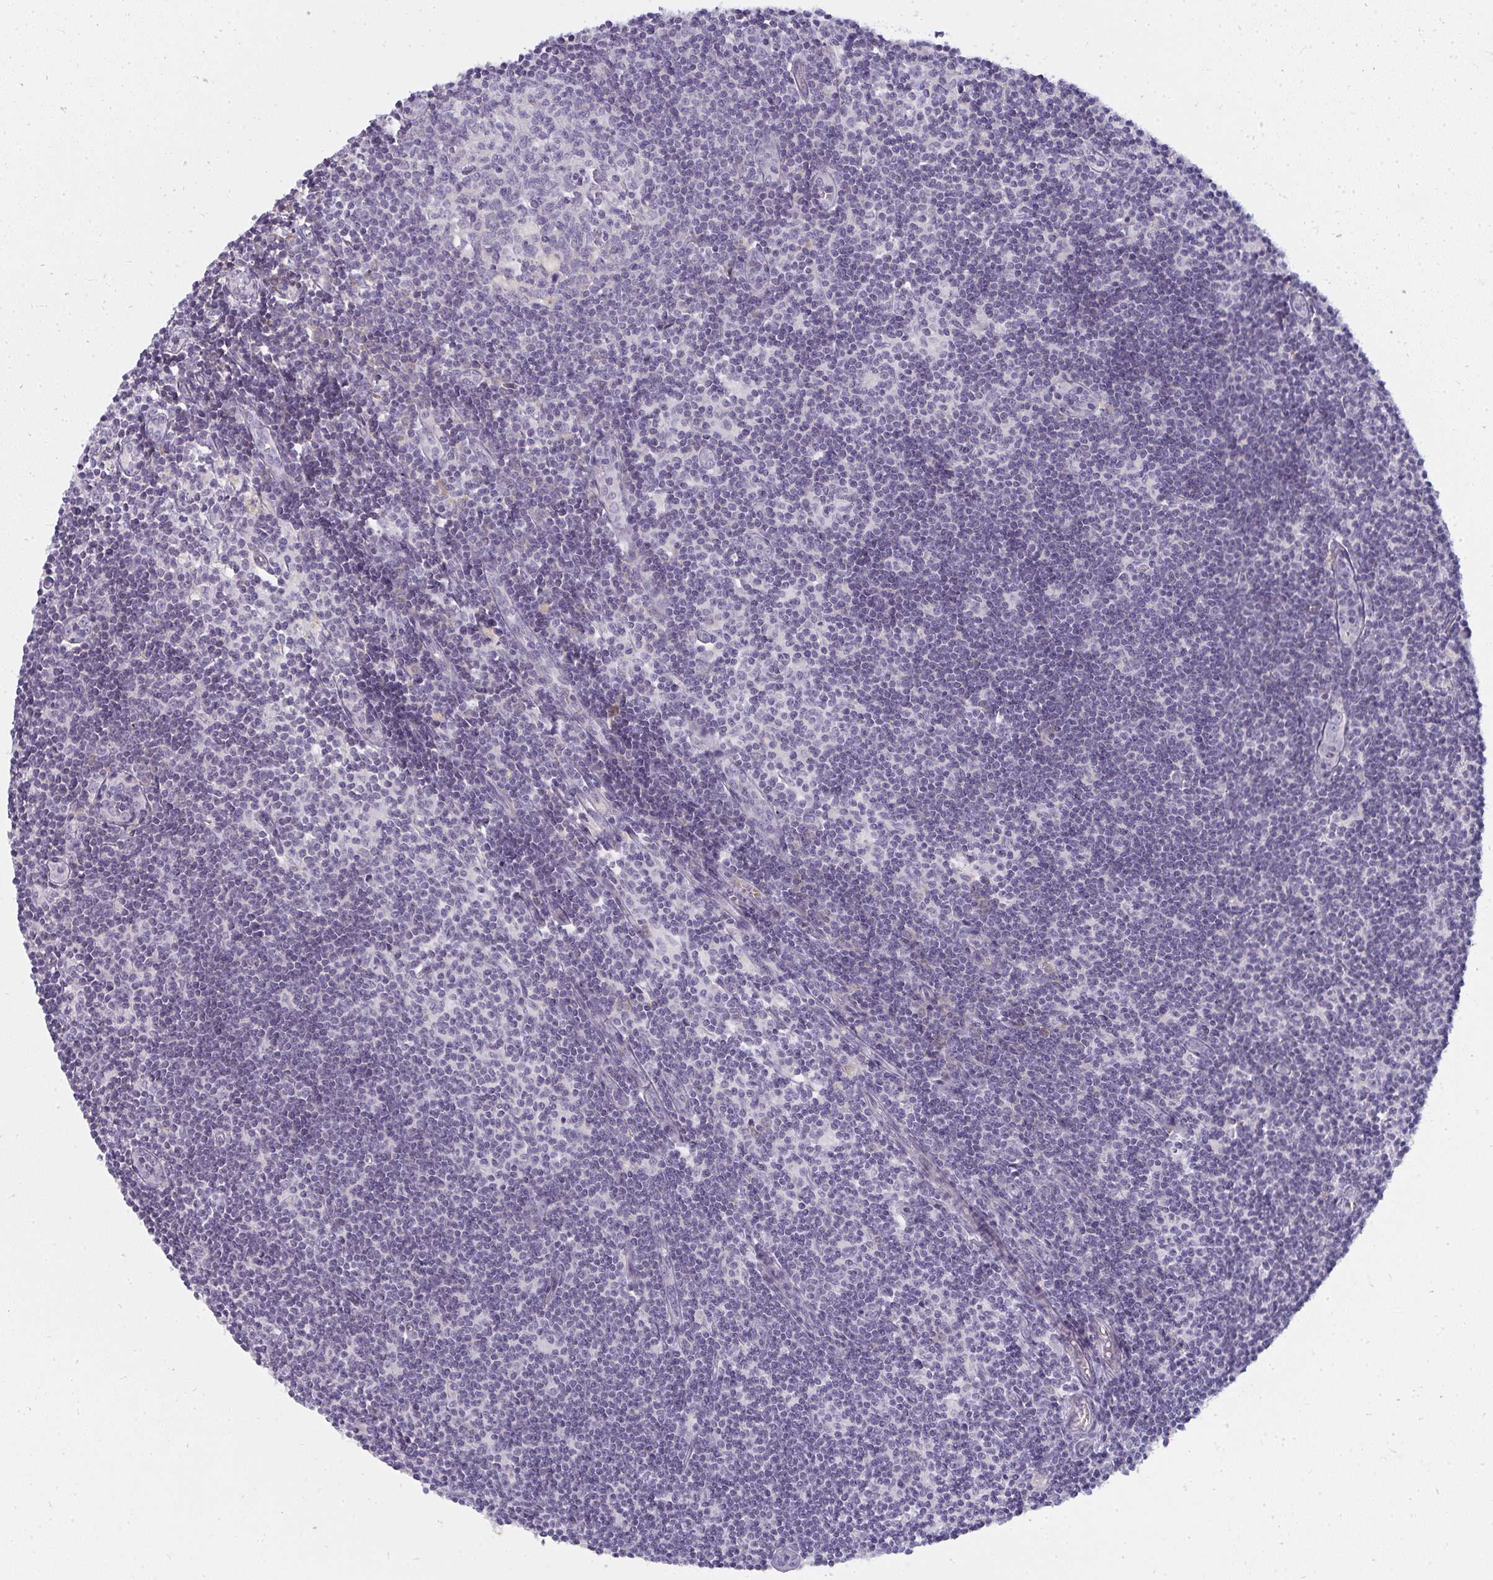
{"staining": {"intensity": "negative", "quantity": "none", "location": "none"}, "tissue": "lymph node", "cell_type": "Germinal center cells", "image_type": "normal", "snomed": [{"axis": "morphology", "description": "Normal tissue, NOS"}, {"axis": "topography", "description": "Lymph node"}], "caption": "The micrograph reveals no significant expression in germinal center cells of lymph node.", "gene": "SHB", "patient": {"sex": "female", "age": 31}}